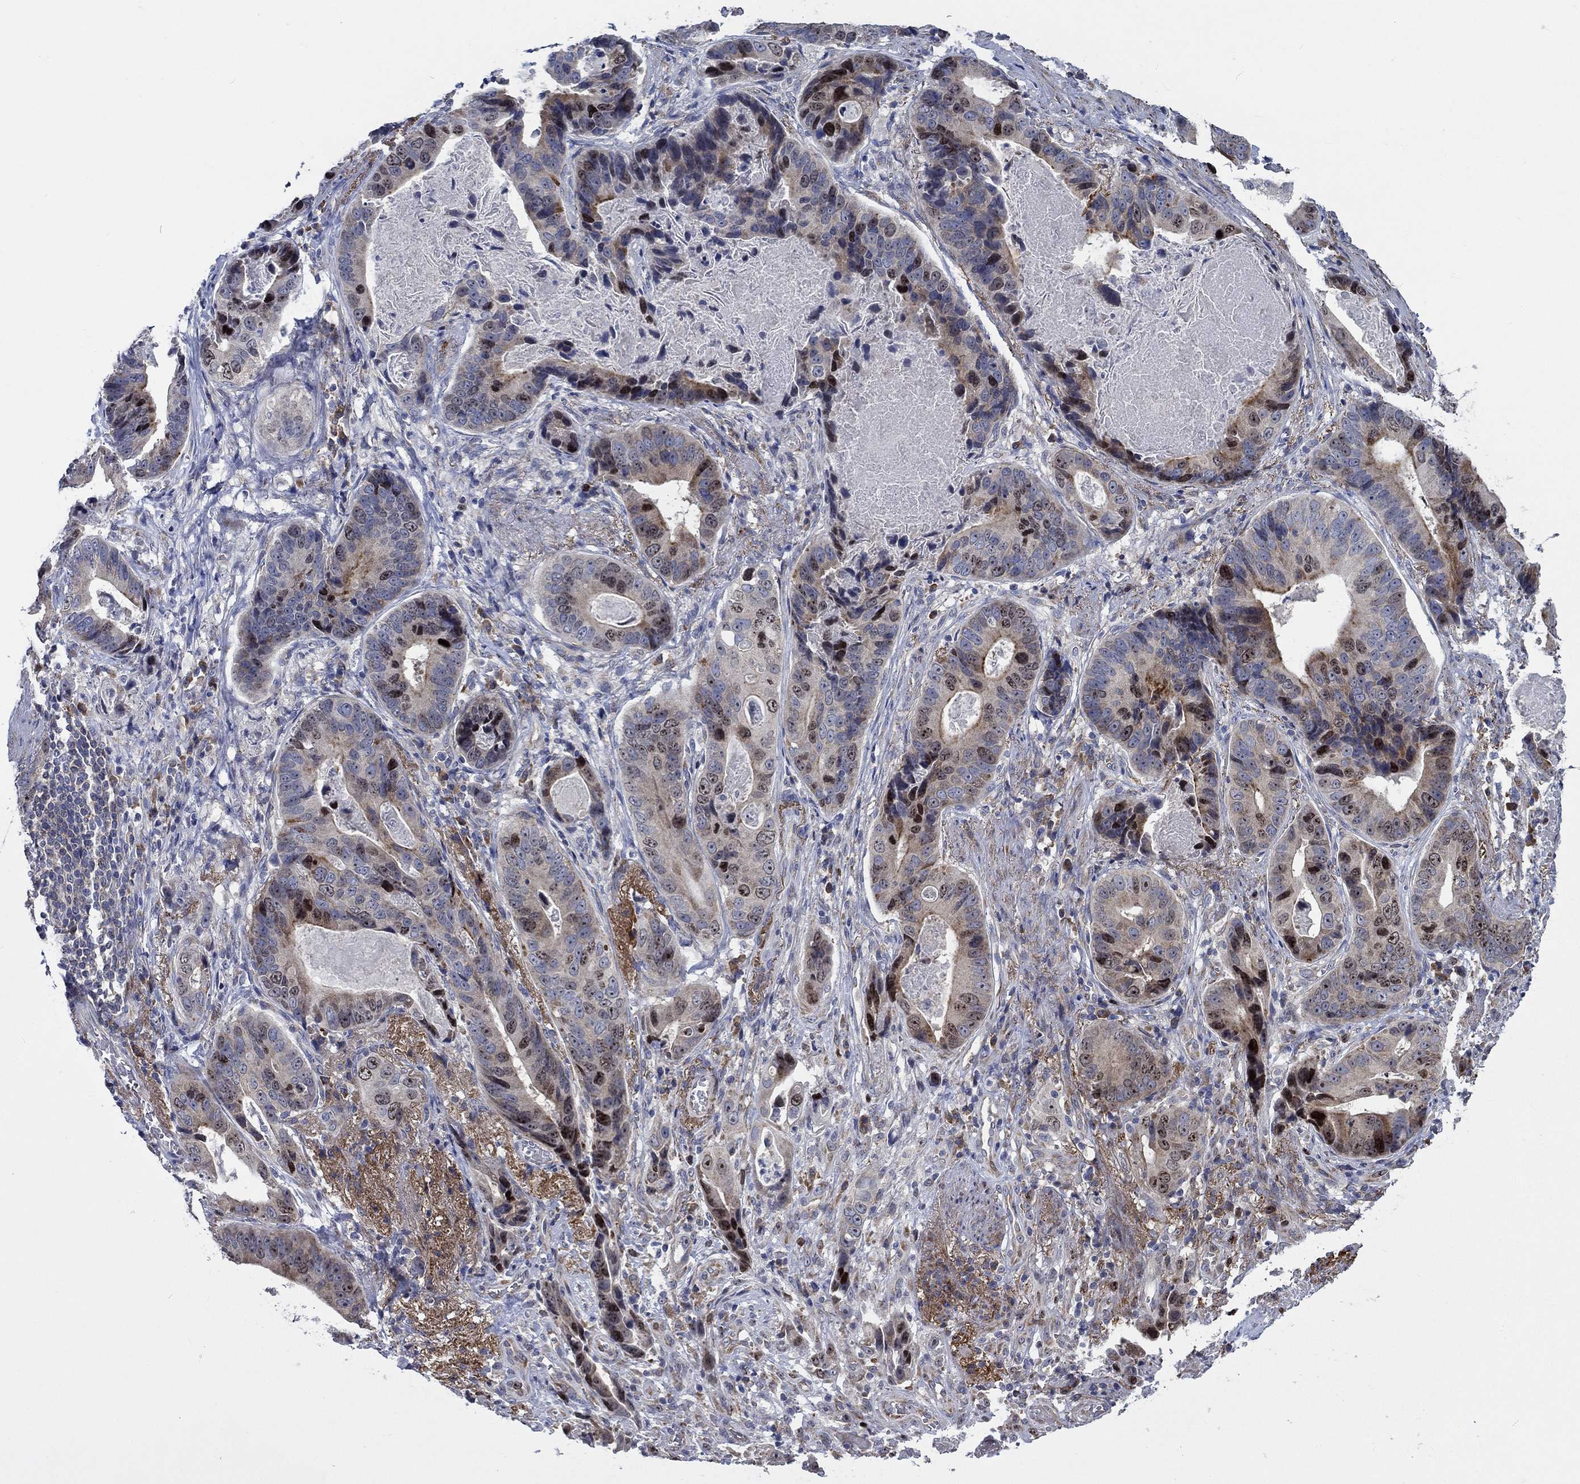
{"staining": {"intensity": "strong", "quantity": "<25%", "location": "nuclear"}, "tissue": "stomach cancer", "cell_type": "Tumor cells", "image_type": "cancer", "snomed": [{"axis": "morphology", "description": "Adenocarcinoma, NOS"}, {"axis": "topography", "description": "Stomach"}], "caption": "Human adenocarcinoma (stomach) stained with a protein marker shows strong staining in tumor cells.", "gene": "MMP24", "patient": {"sex": "male", "age": 84}}